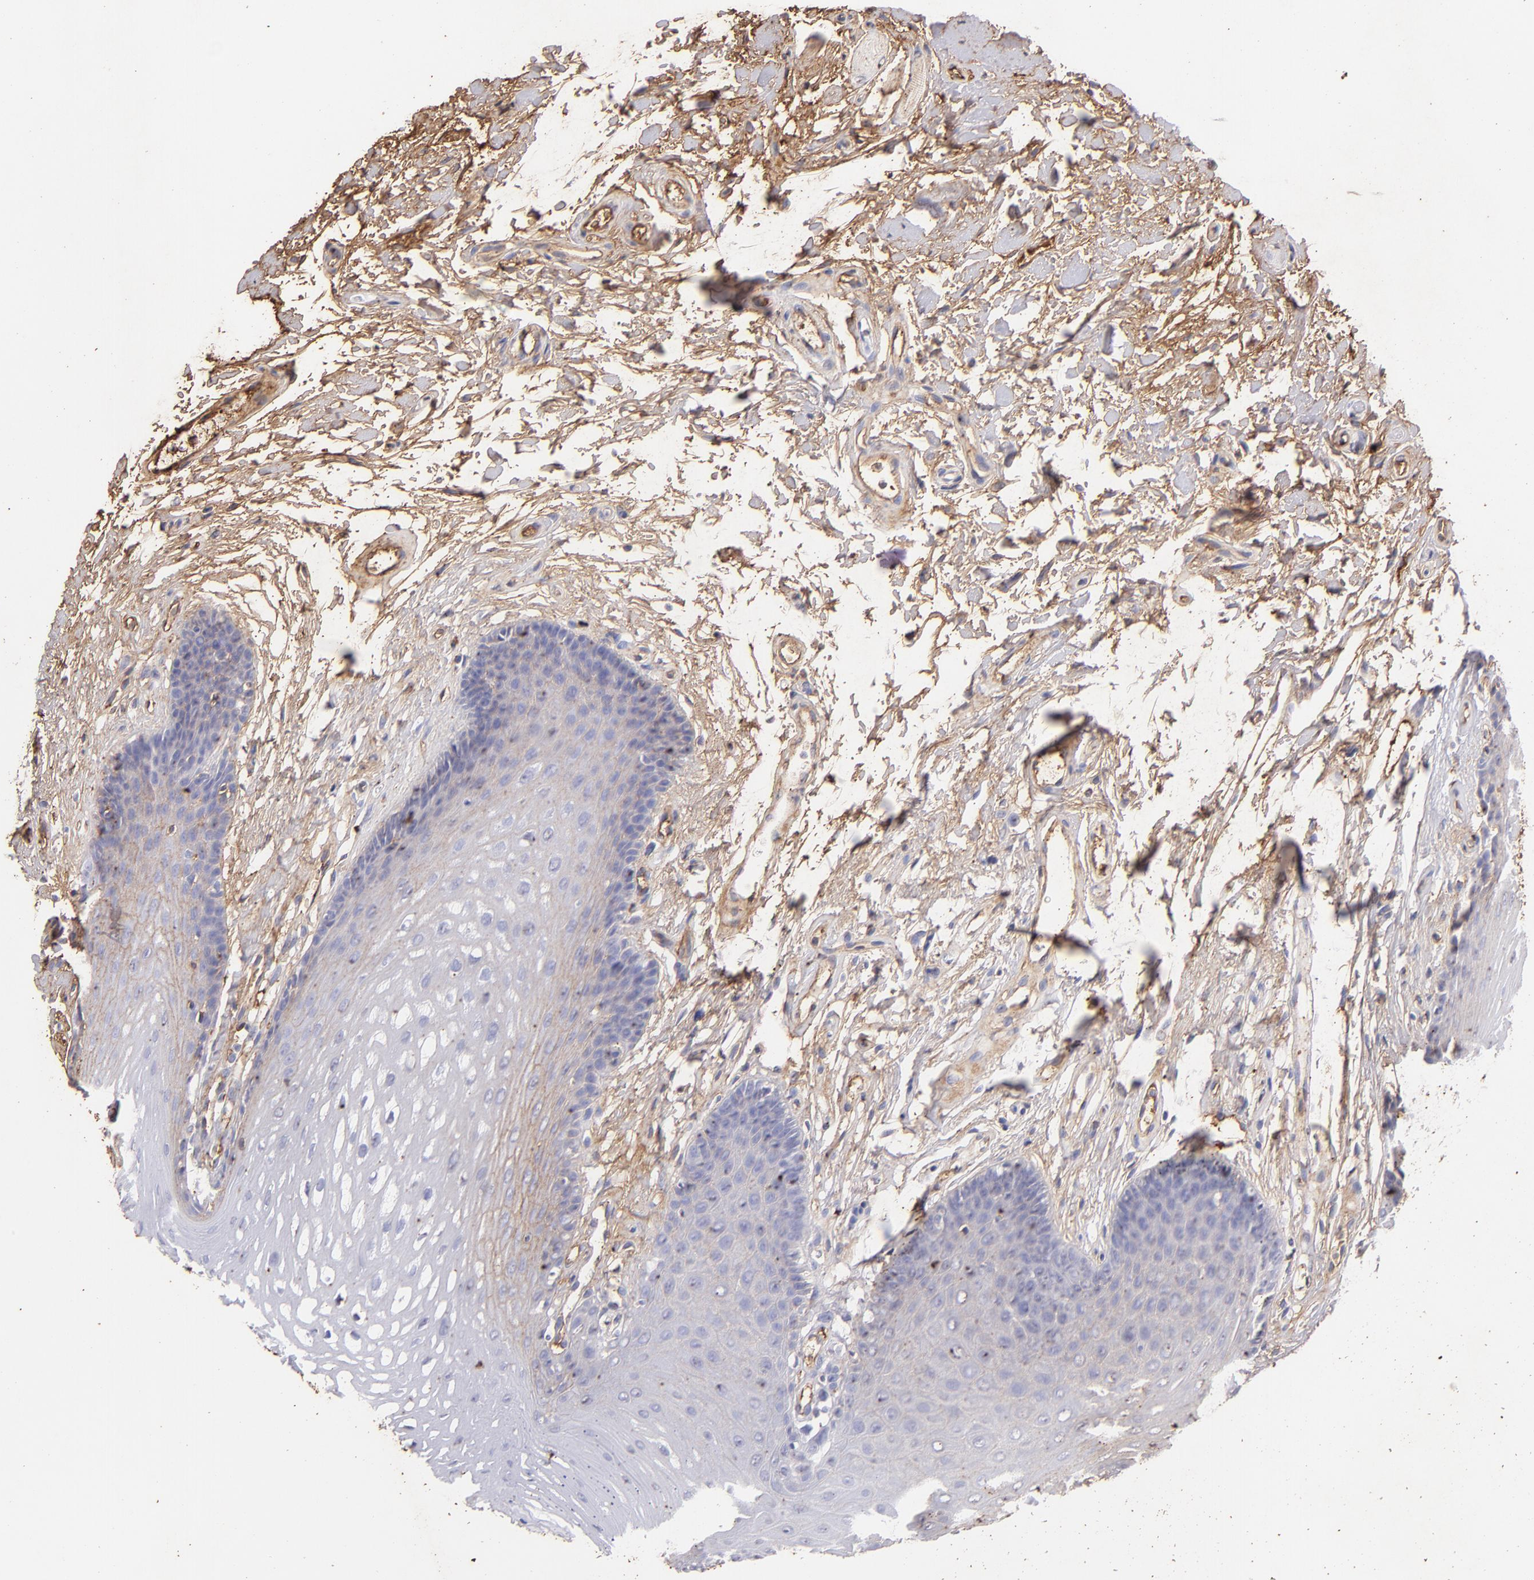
{"staining": {"intensity": "moderate", "quantity": ">75%", "location": "cytoplasmic/membranous"}, "tissue": "oral mucosa", "cell_type": "Squamous epithelial cells", "image_type": "normal", "snomed": [{"axis": "morphology", "description": "Normal tissue, NOS"}, {"axis": "topography", "description": "Oral tissue"}], "caption": "Protein expression analysis of normal oral mucosa shows moderate cytoplasmic/membranous staining in approximately >75% of squamous epithelial cells. Nuclei are stained in blue.", "gene": "FGB", "patient": {"sex": "male", "age": 62}}